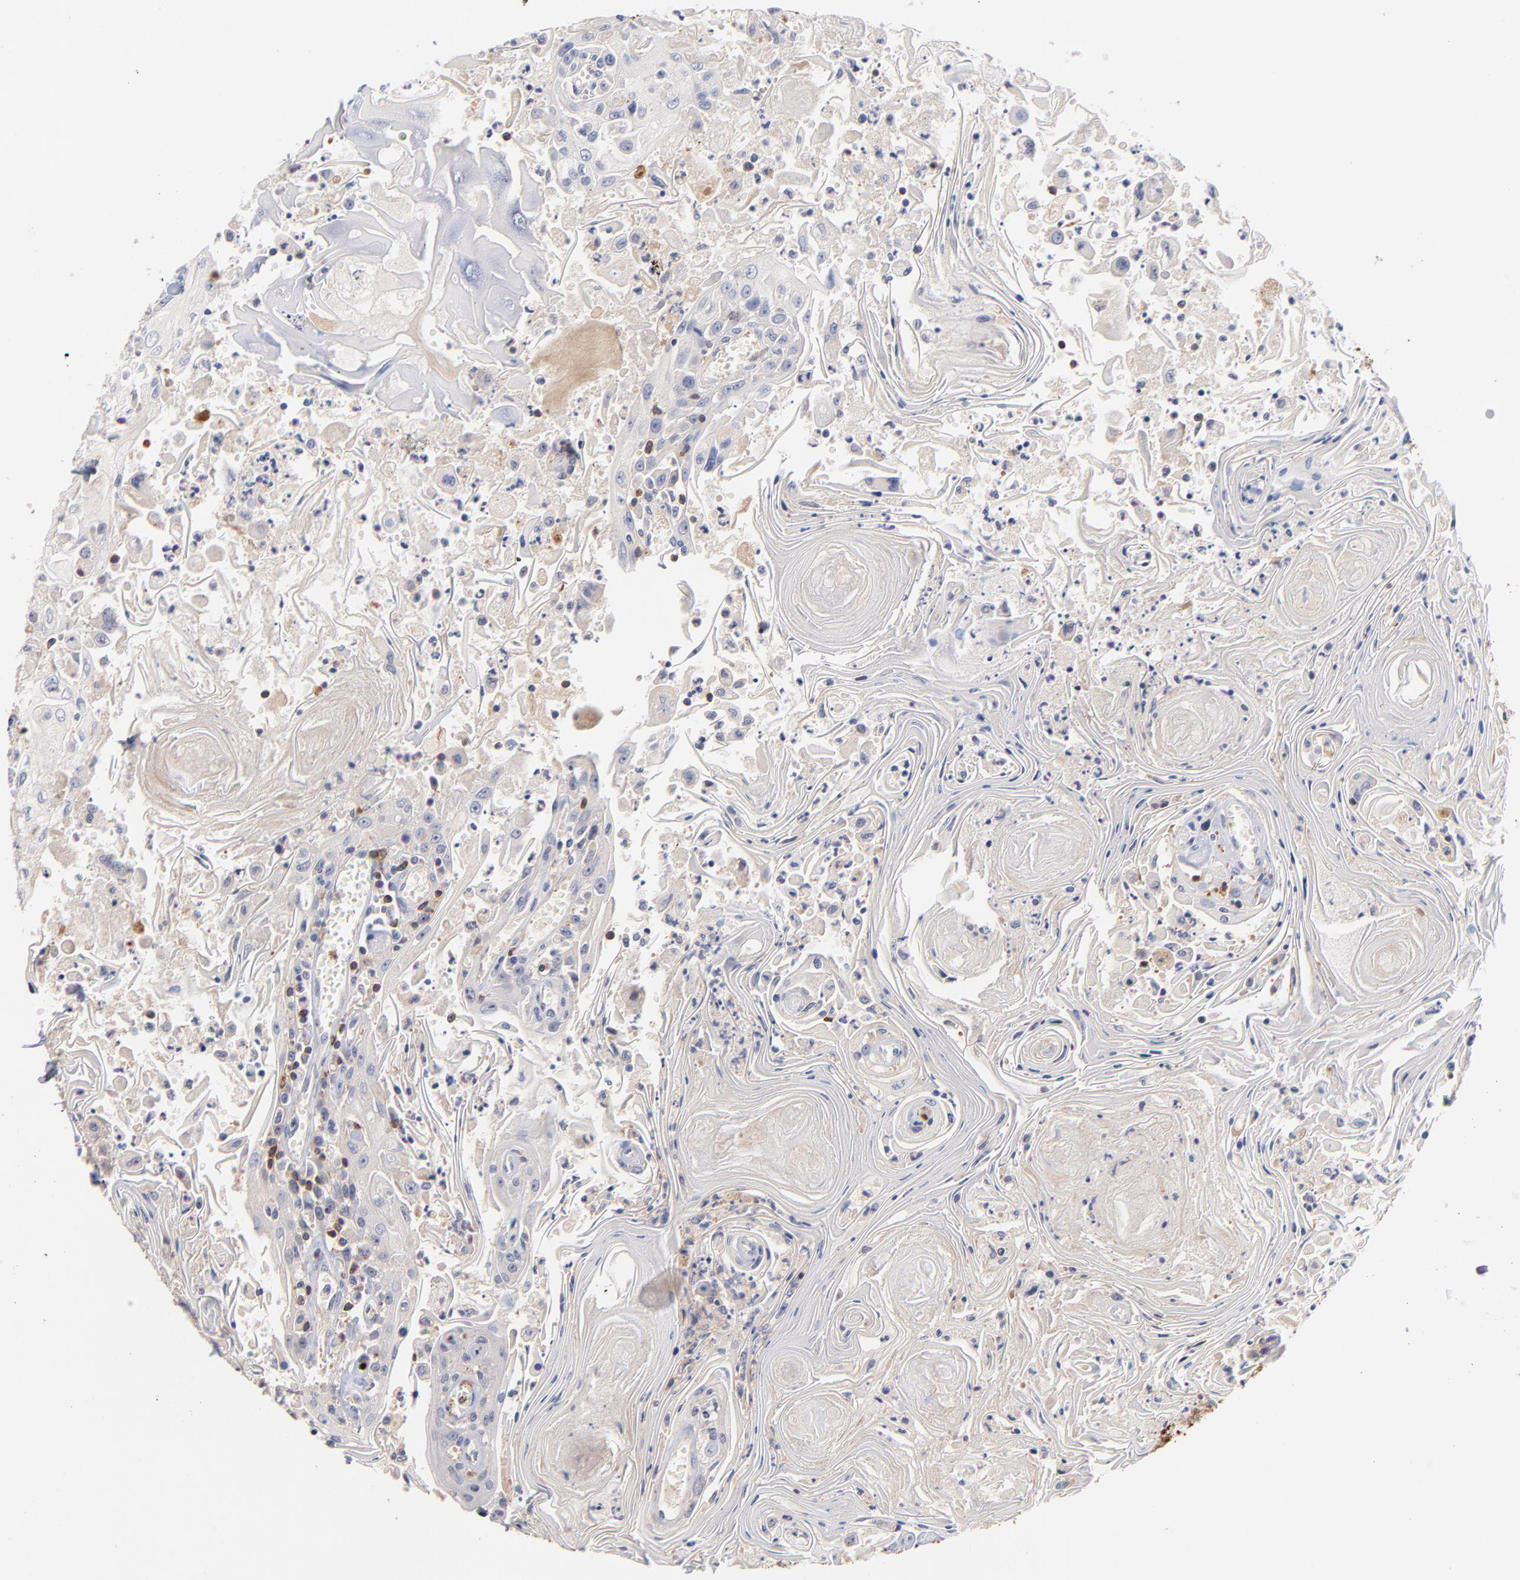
{"staining": {"intensity": "negative", "quantity": "none", "location": "none"}, "tissue": "head and neck cancer", "cell_type": "Tumor cells", "image_type": "cancer", "snomed": [{"axis": "morphology", "description": "Squamous cell carcinoma, NOS"}, {"axis": "topography", "description": "Oral tissue"}, {"axis": "topography", "description": "Head-Neck"}], "caption": "IHC micrograph of head and neck cancer stained for a protein (brown), which shows no expression in tumor cells. The staining is performed using DAB brown chromogen with nuclei counter-stained in using hematoxylin.", "gene": "KREMEN2", "patient": {"sex": "female", "age": 76}}